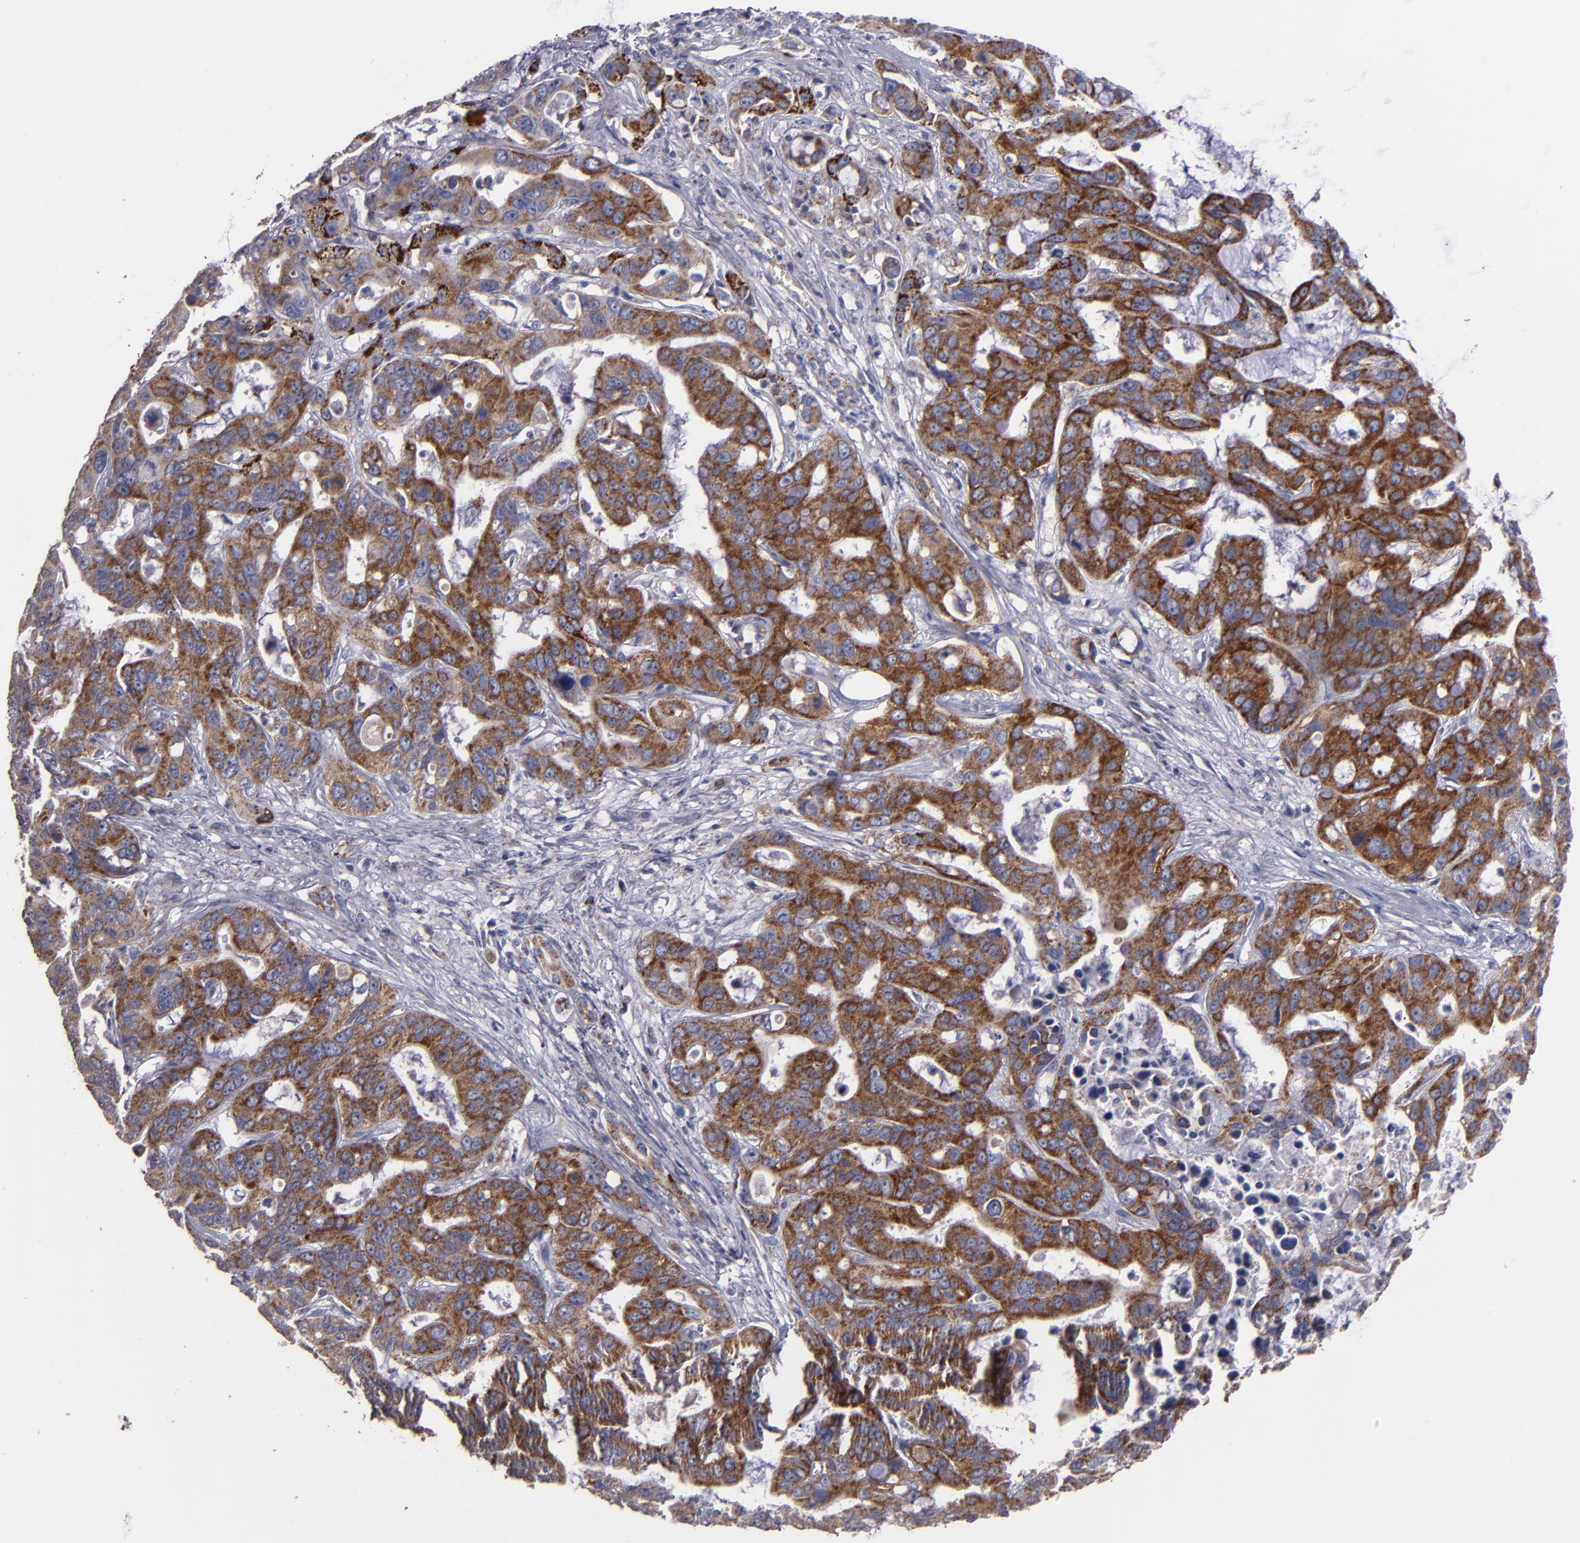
{"staining": {"intensity": "strong", "quantity": ">75%", "location": "cytoplasmic/membranous"}, "tissue": "liver cancer", "cell_type": "Tumor cells", "image_type": "cancer", "snomed": [{"axis": "morphology", "description": "Cholangiocarcinoma"}, {"axis": "topography", "description": "Liver"}], "caption": "The photomicrograph shows a brown stain indicating the presence of a protein in the cytoplasmic/membranous of tumor cells in liver cancer.", "gene": "CLTA", "patient": {"sex": "female", "age": 65}}